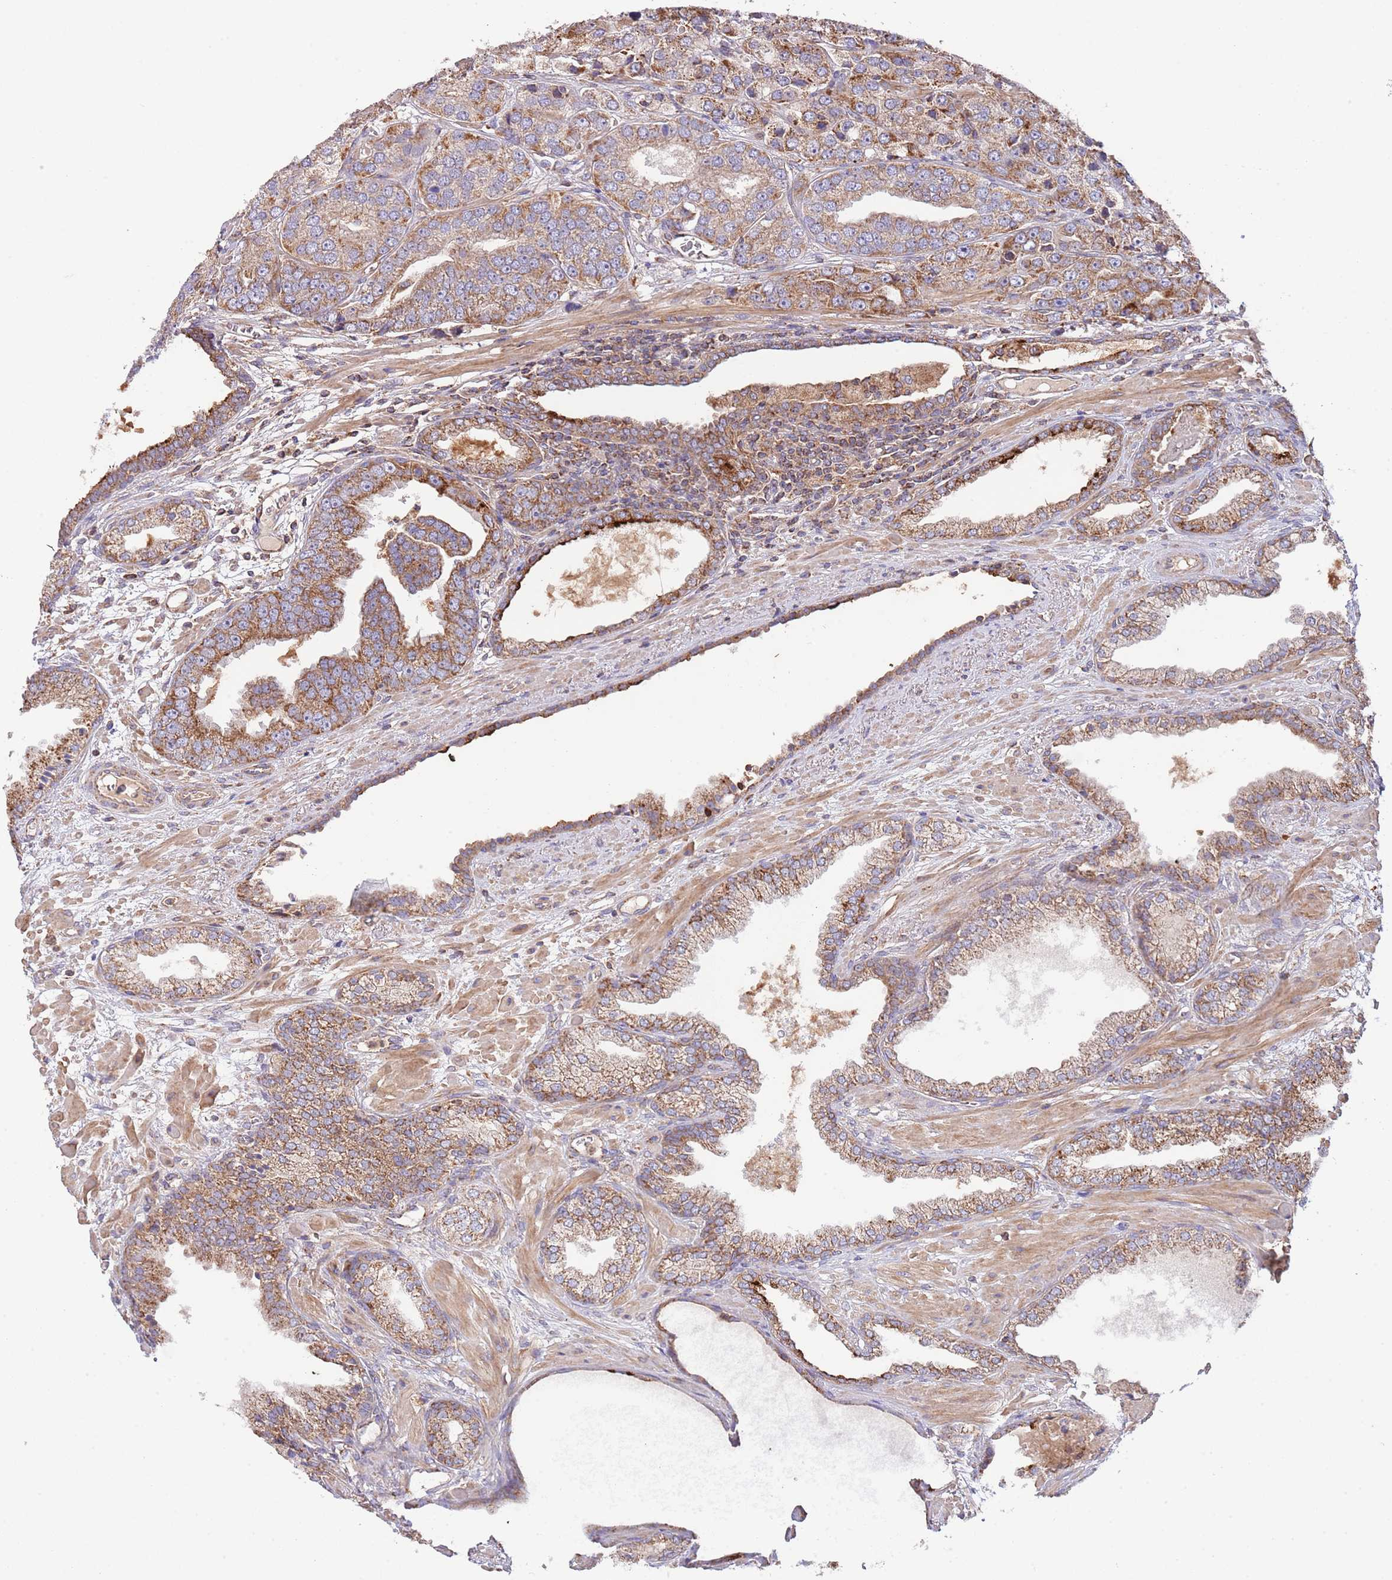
{"staining": {"intensity": "moderate", "quantity": ">75%", "location": "cytoplasmic/membranous"}, "tissue": "prostate cancer", "cell_type": "Tumor cells", "image_type": "cancer", "snomed": [{"axis": "morphology", "description": "Adenocarcinoma, High grade"}, {"axis": "topography", "description": "Prostate"}], "caption": "Immunohistochemical staining of prostate cancer displays medium levels of moderate cytoplasmic/membranous protein staining in approximately >75% of tumor cells. The staining is performed using DAB brown chromogen to label protein expression. The nuclei are counter-stained blue using hematoxylin.", "gene": "DNAJA3", "patient": {"sex": "male", "age": 71}}